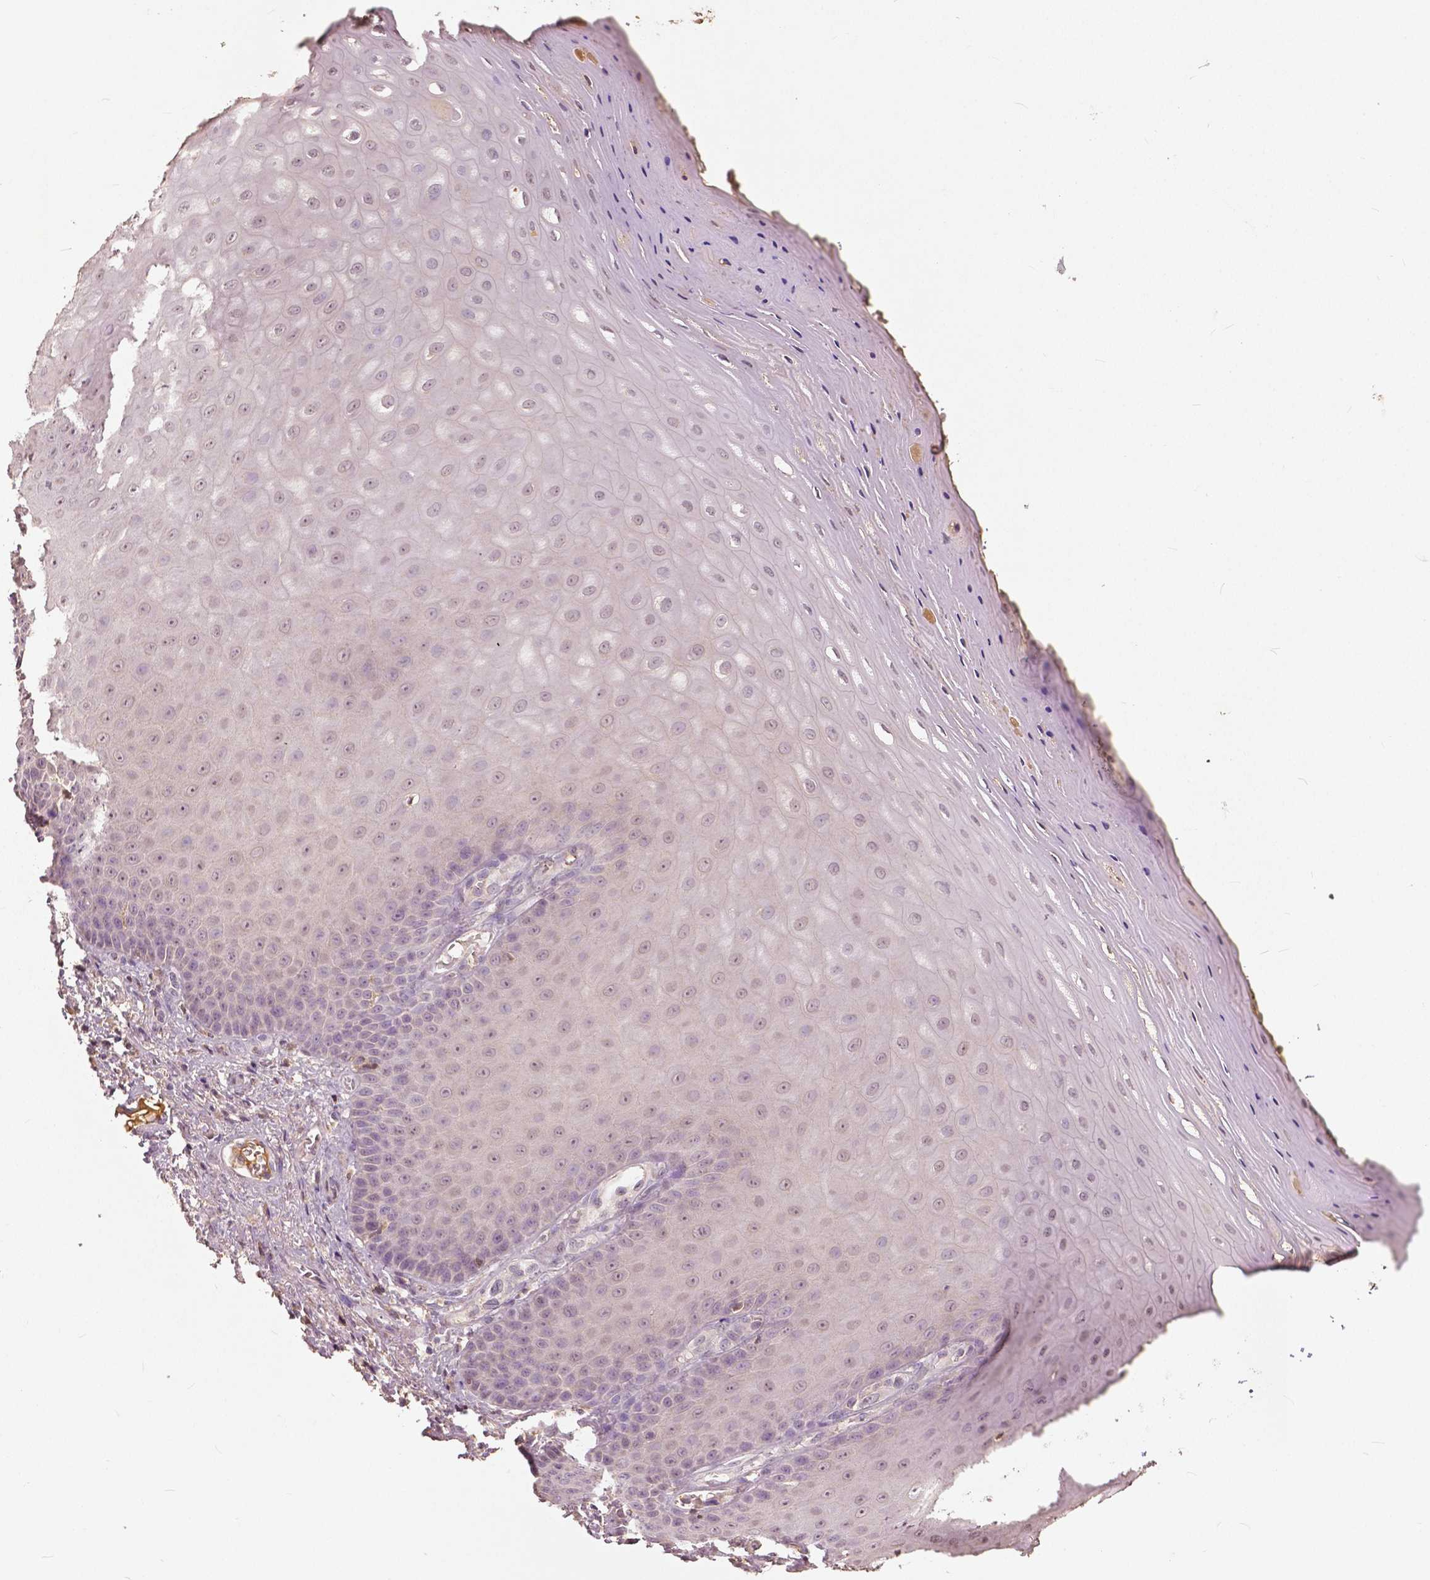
{"staining": {"intensity": "weak", "quantity": "25%-75%", "location": "cytoplasmic/membranous,nuclear"}, "tissue": "vagina", "cell_type": "Squamous epithelial cells", "image_type": "normal", "snomed": [{"axis": "morphology", "description": "Normal tissue, NOS"}, {"axis": "topography", "description": "Vagina"}], "caption": "About 25%-75% of squamous epithelial cells in benign vagina exhibit weak cytoplasmic/membranous,nuclear protein staining as visualized by brown immunohistochemical staining.", "gene": "ANGPTL4", "patient": {"sex": "female", "age": 83}}